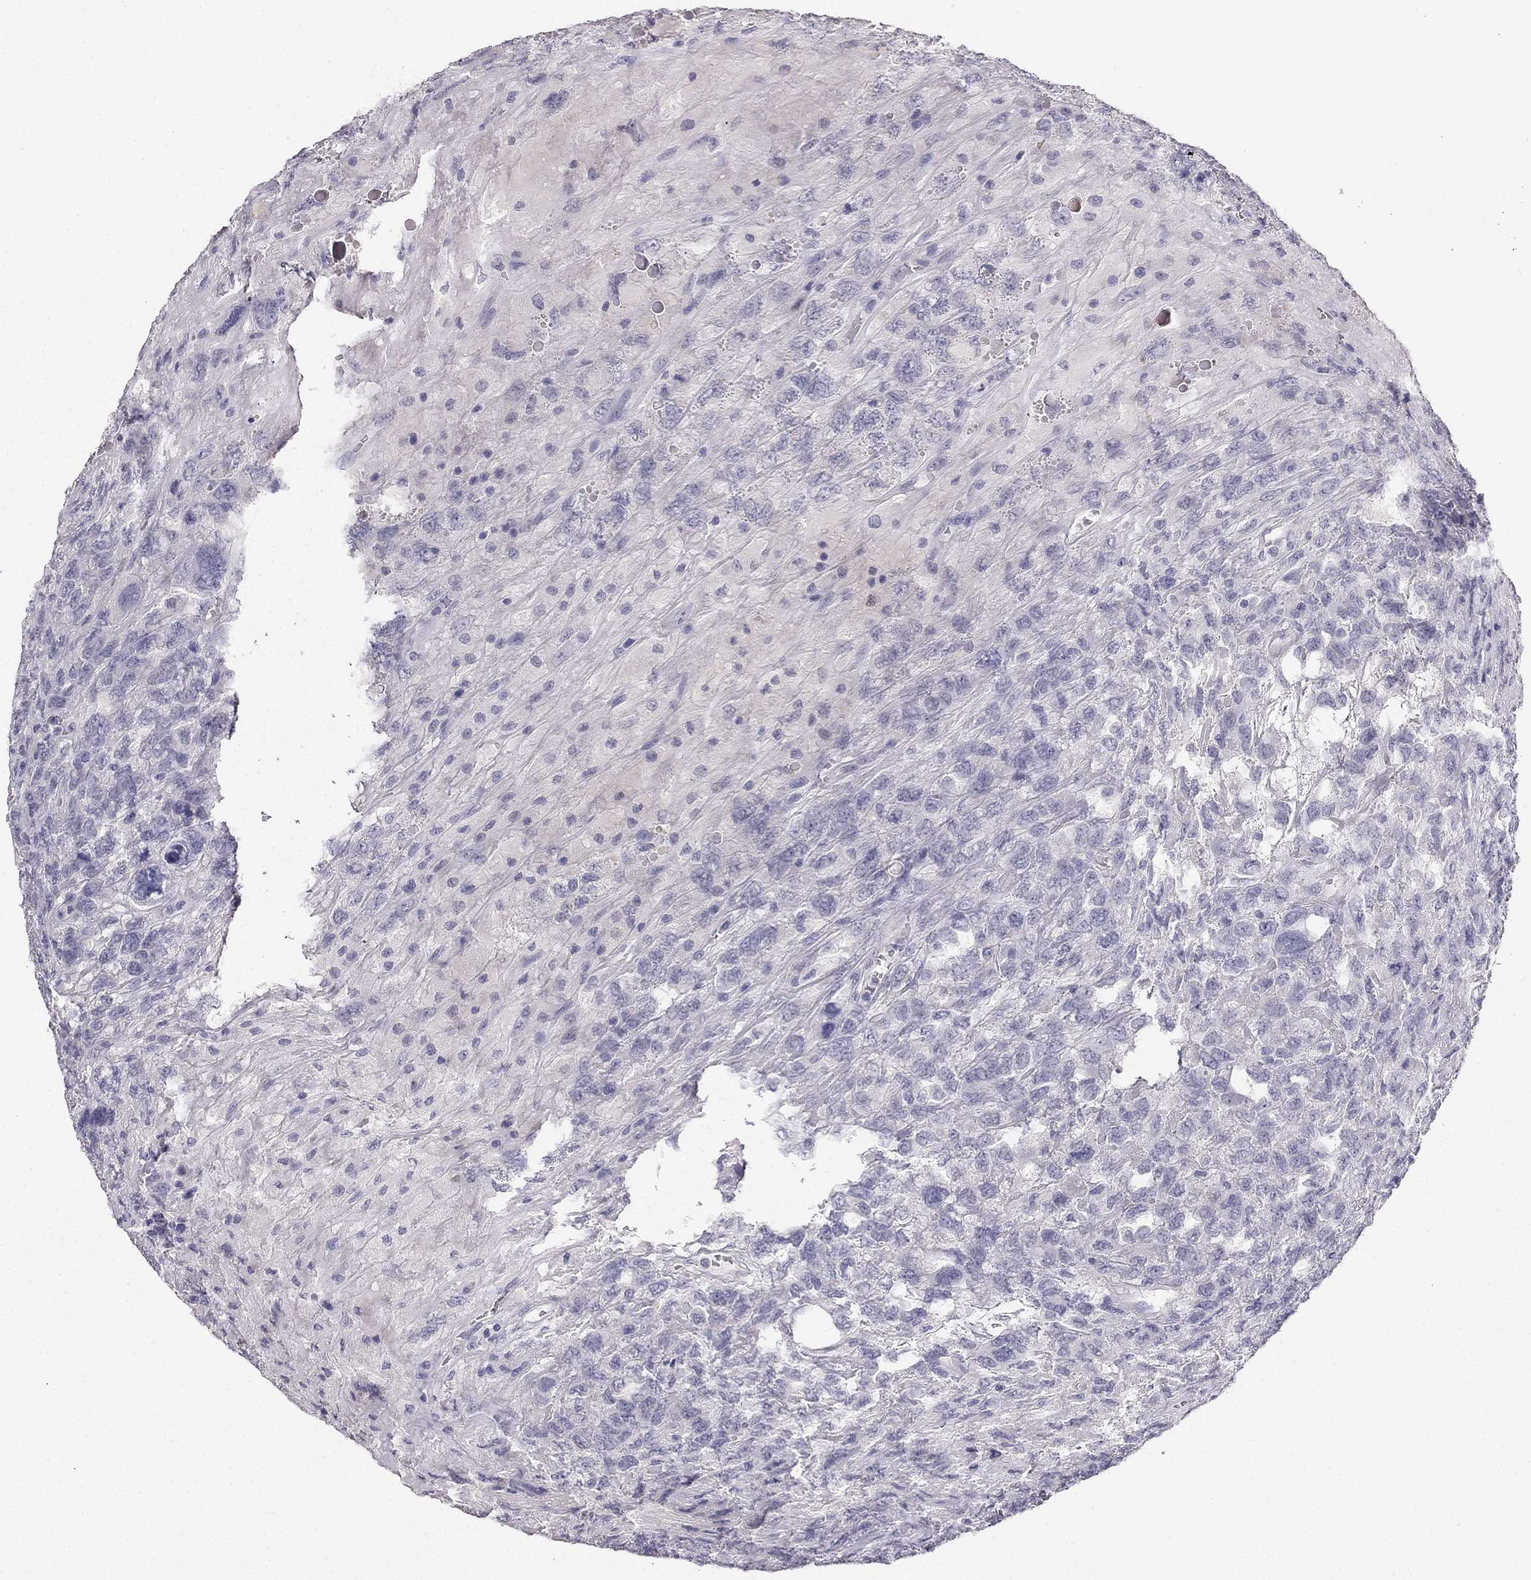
{"staining": {"intensity": "negative", "quantity": "none", "location": "none"}, "tissue": "testis cancer", "cell_type": "Tumor cells", "image_type": "cancer", "snomed": [{"axis": "morphology", "description": "Seminoma, NOS"}, {"axis": "topography", "description": "Testis"}], "caption": "Human testis seminoma stained for a protein using immunohistochemistry shows no positivity in tumor cells.", "gene": "CALB2", "patient": {"sex": "male", "age": 52}}